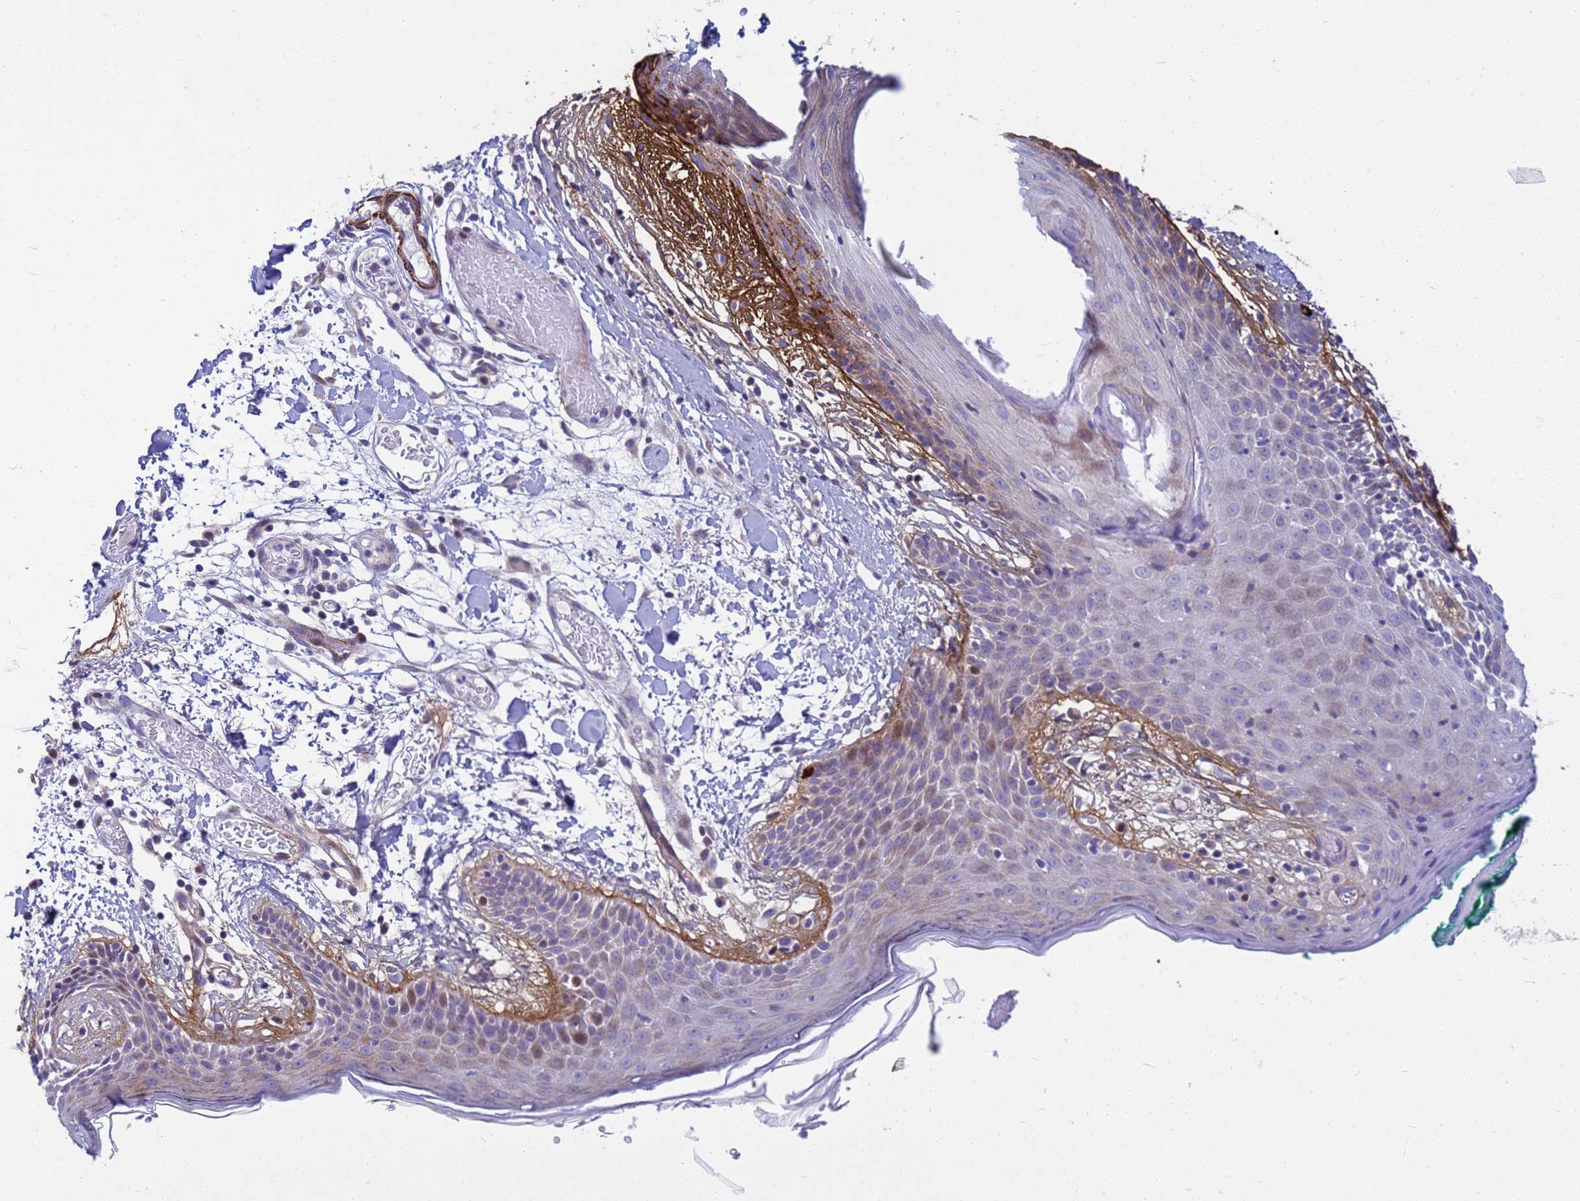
{"staining": {"intensity": "moderate", "quantity": "25%-75%", "location": "cytoplasmic/membranous"}, "tissue": "skin", "cell_type": "Fibroblasts", "image_type": "normal", "snomed": [{"axis": "morphology", "description": "Normal tissue, NOS"}, {"axis": "topography", "description": "Skin"}], "caption": "Immunohistochemistry (IHC) image of unremarkable skin stained for a protein (brown), which demonstrates medium levels of moderate cytoplasmic/membranous expression in about 25%-75% of fibroblasts.", "gene": "P2RX7", "patient": {"sex": "male", "age": 79}}